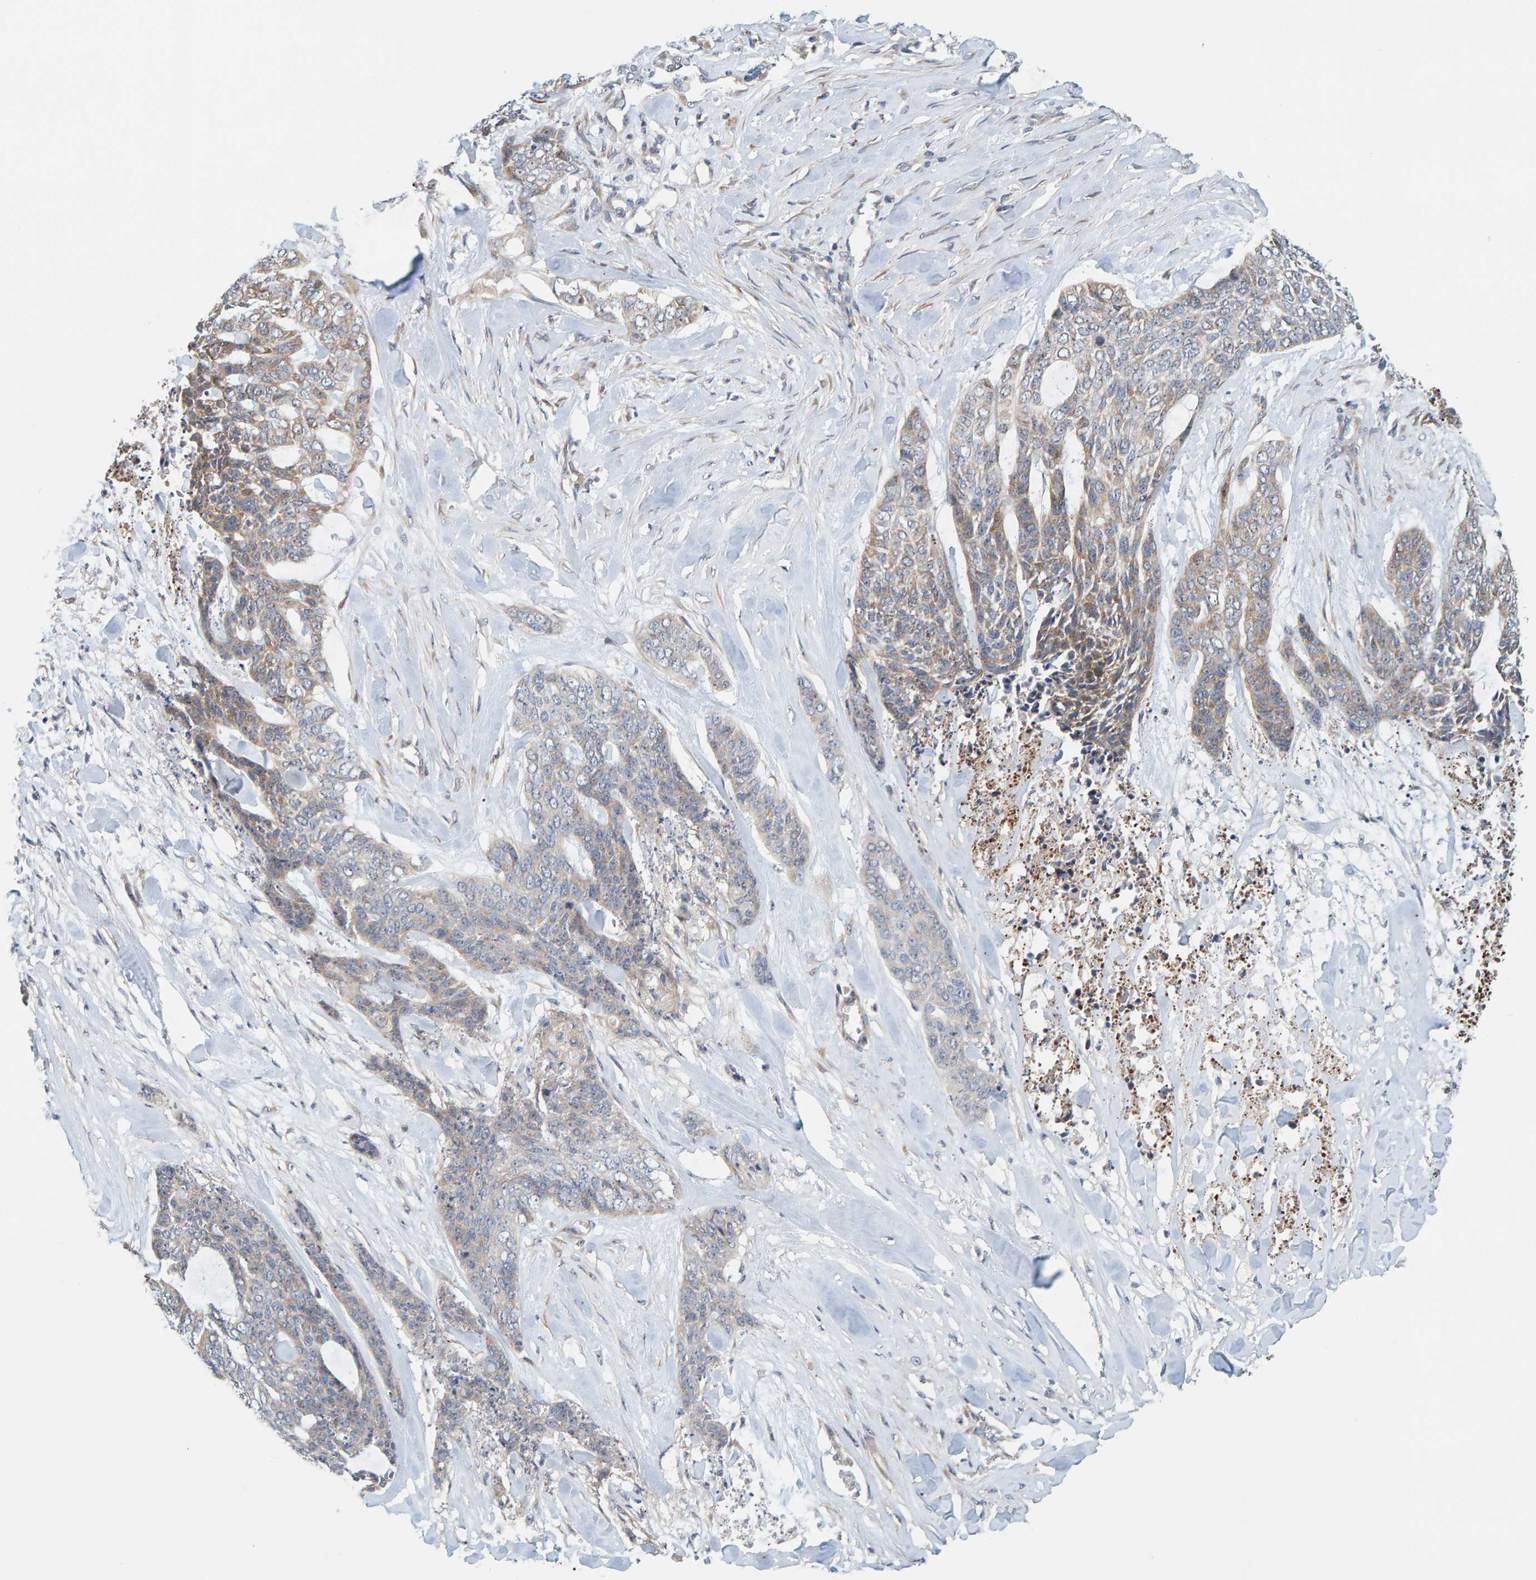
{"staining": {"intensity": "weak", "quantity": "25%-75%", "location": "cytoplasmic/membranous"}, "tissue": "skin cancer", "cell_type": "Tumor cells", "image_type": "cancer", "snomed": [{"axis": "morphology", "description": "Basal cell carcinoma"}, {"axis": "topography", "description": "Skin"}], "caption": "Immunohistochemistry (DAB) staining of human skin basal cell carcinoma reveals weak cytoplasmic/membranous protein staining in about 25%-75% of tumor cells.", "gene": "CCM2", "patient": {"sex": "female", "age": 64}}